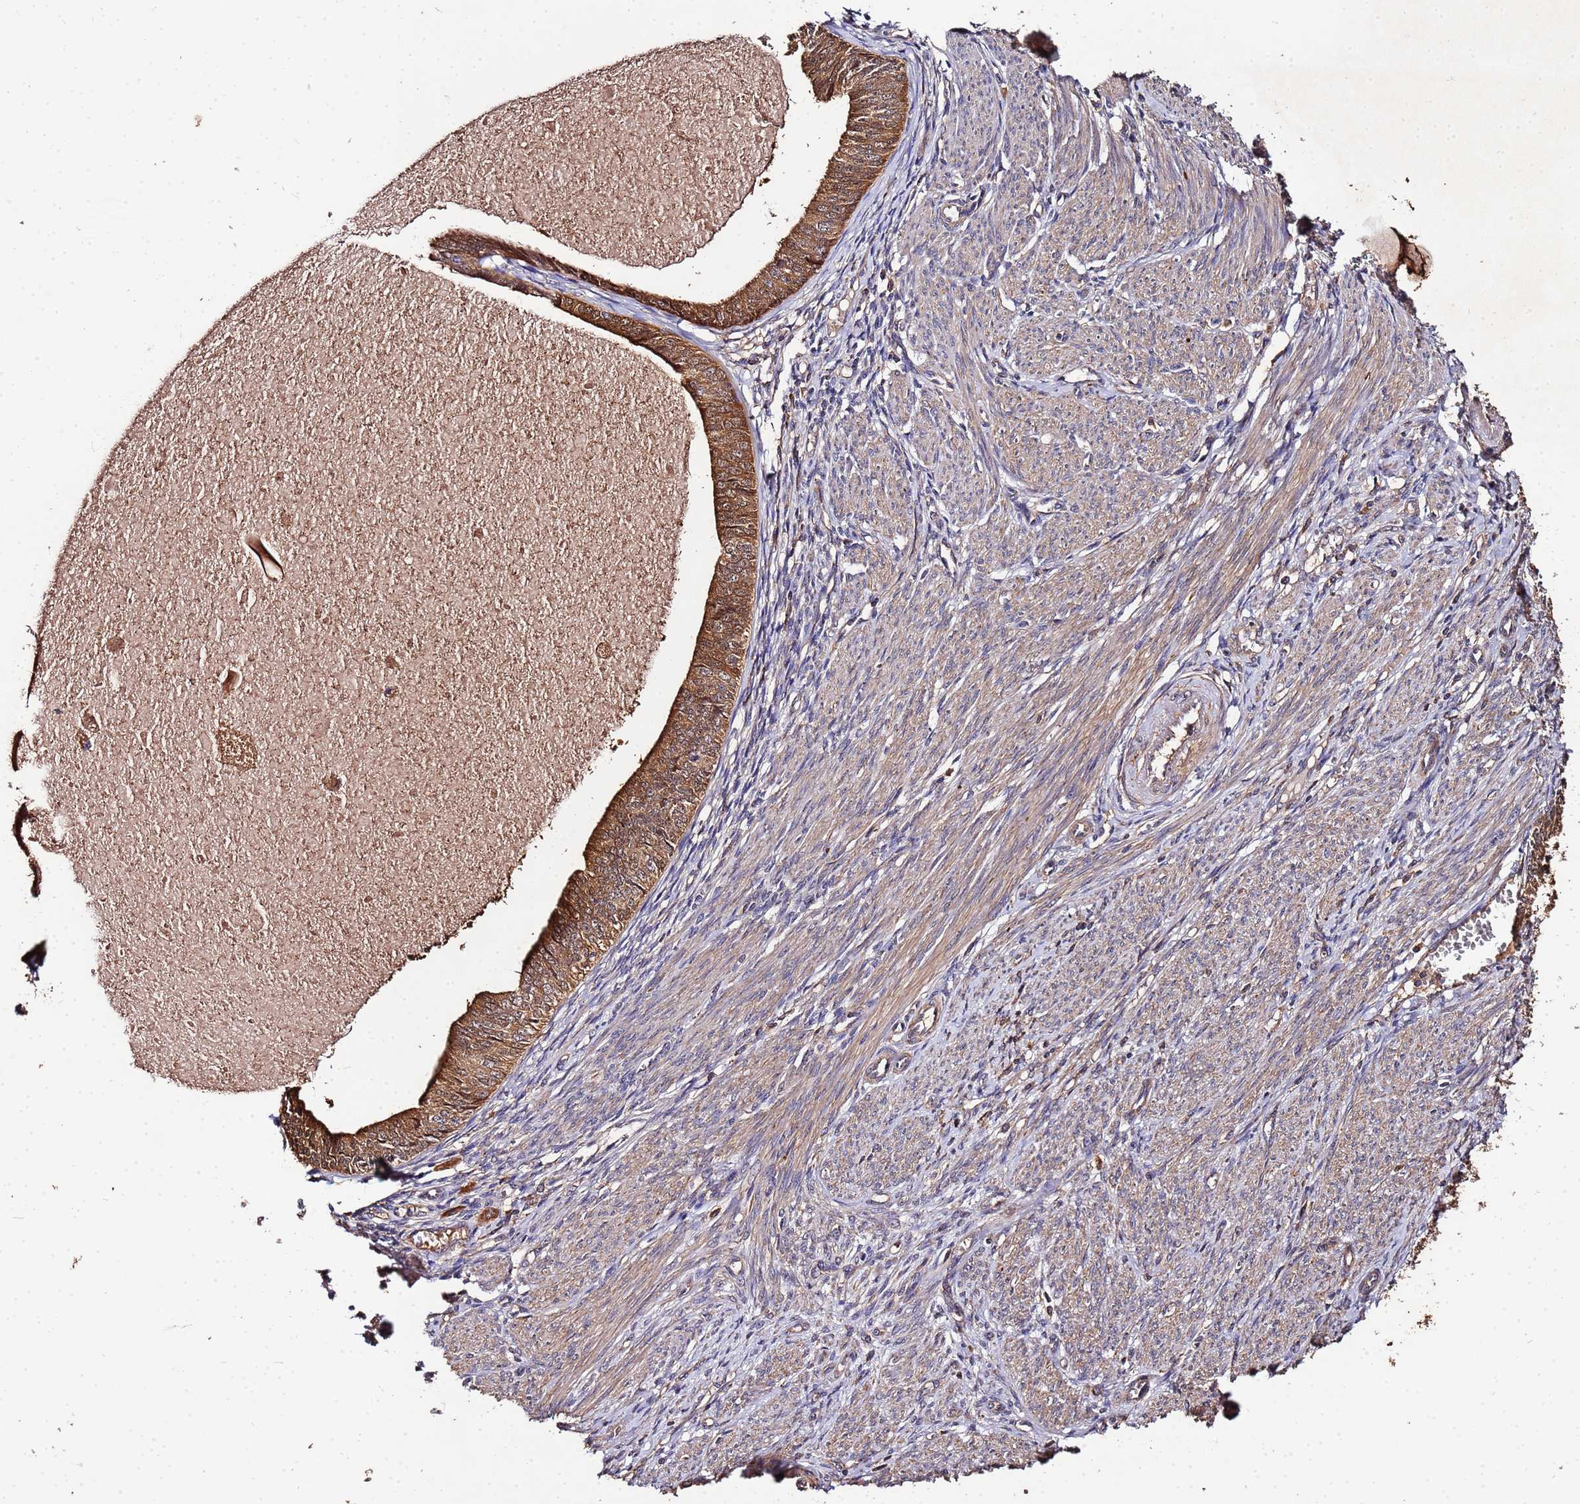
{"staining": {"intensity": "strong", "quantity": ">75%", "location": "cytoplasmic/membranous"}, "tissue": "endometrial cancer", "cell_type": "Tumor cells", "image_type": "cancer", "snomed": [{"axis": "morphology", "description": "Adenocarcinoma, NOS"}, {"axis": "topography", "description": "Endometrium"}], "caption": "A high-resolution histopathology image shows immunohistochemistry staining of endometrial cancer (adenocarcinoma), which exhibits strong cytoplasmic/membranous staining in about >75% of tumor cells.", "gene": "MTERF1", "patient": {"sex": "female", "age": 68}}